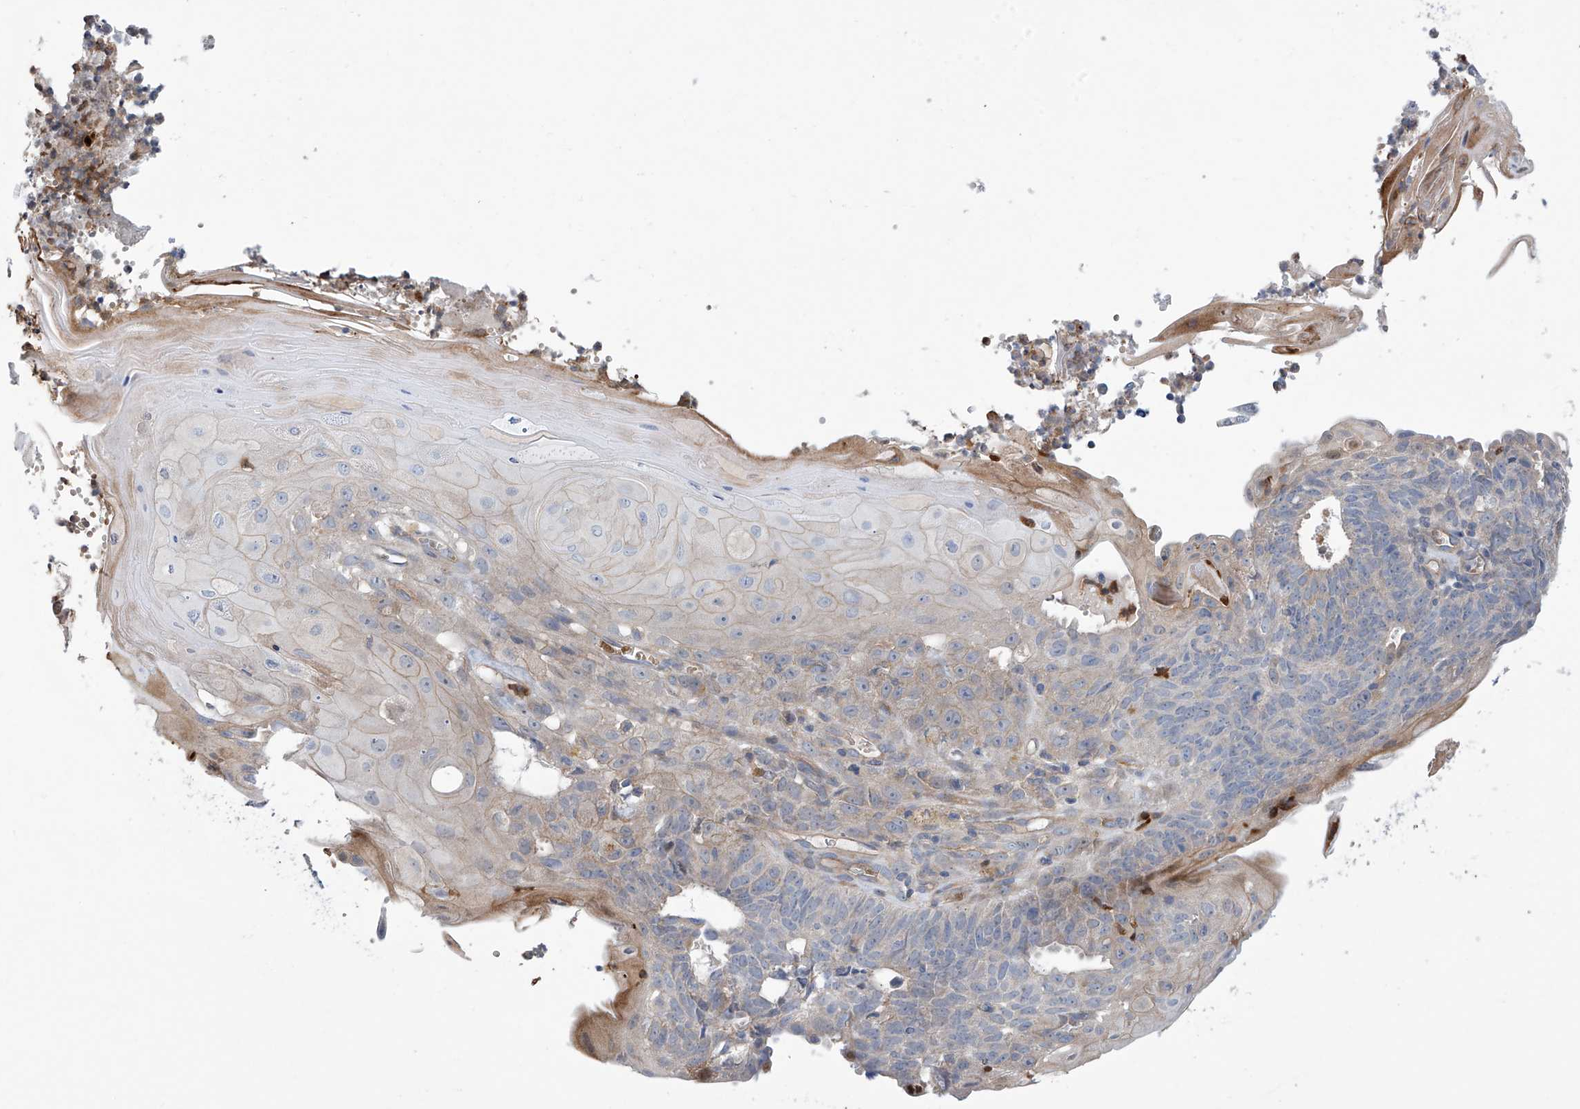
{"staining": {"intensity": "negative", "quantity": "none", "location": "none"}, "tissue": "endometrial cancer", "cell_type": "Tumor cells", "image_type": "cancer", "snomed": [{"axis": "morphology", "description": "Adenocarcinoma, NOS"}, {"axis": "topography", "description": "Endometrium"}], "caption": "Tumor cells show no significant expression in endometrial cancer. (DAB IHC visualized using brightfield microscopy, high magnification).", "gene": "EIF2D", "patient": {"sex": "female", "age": 32}}